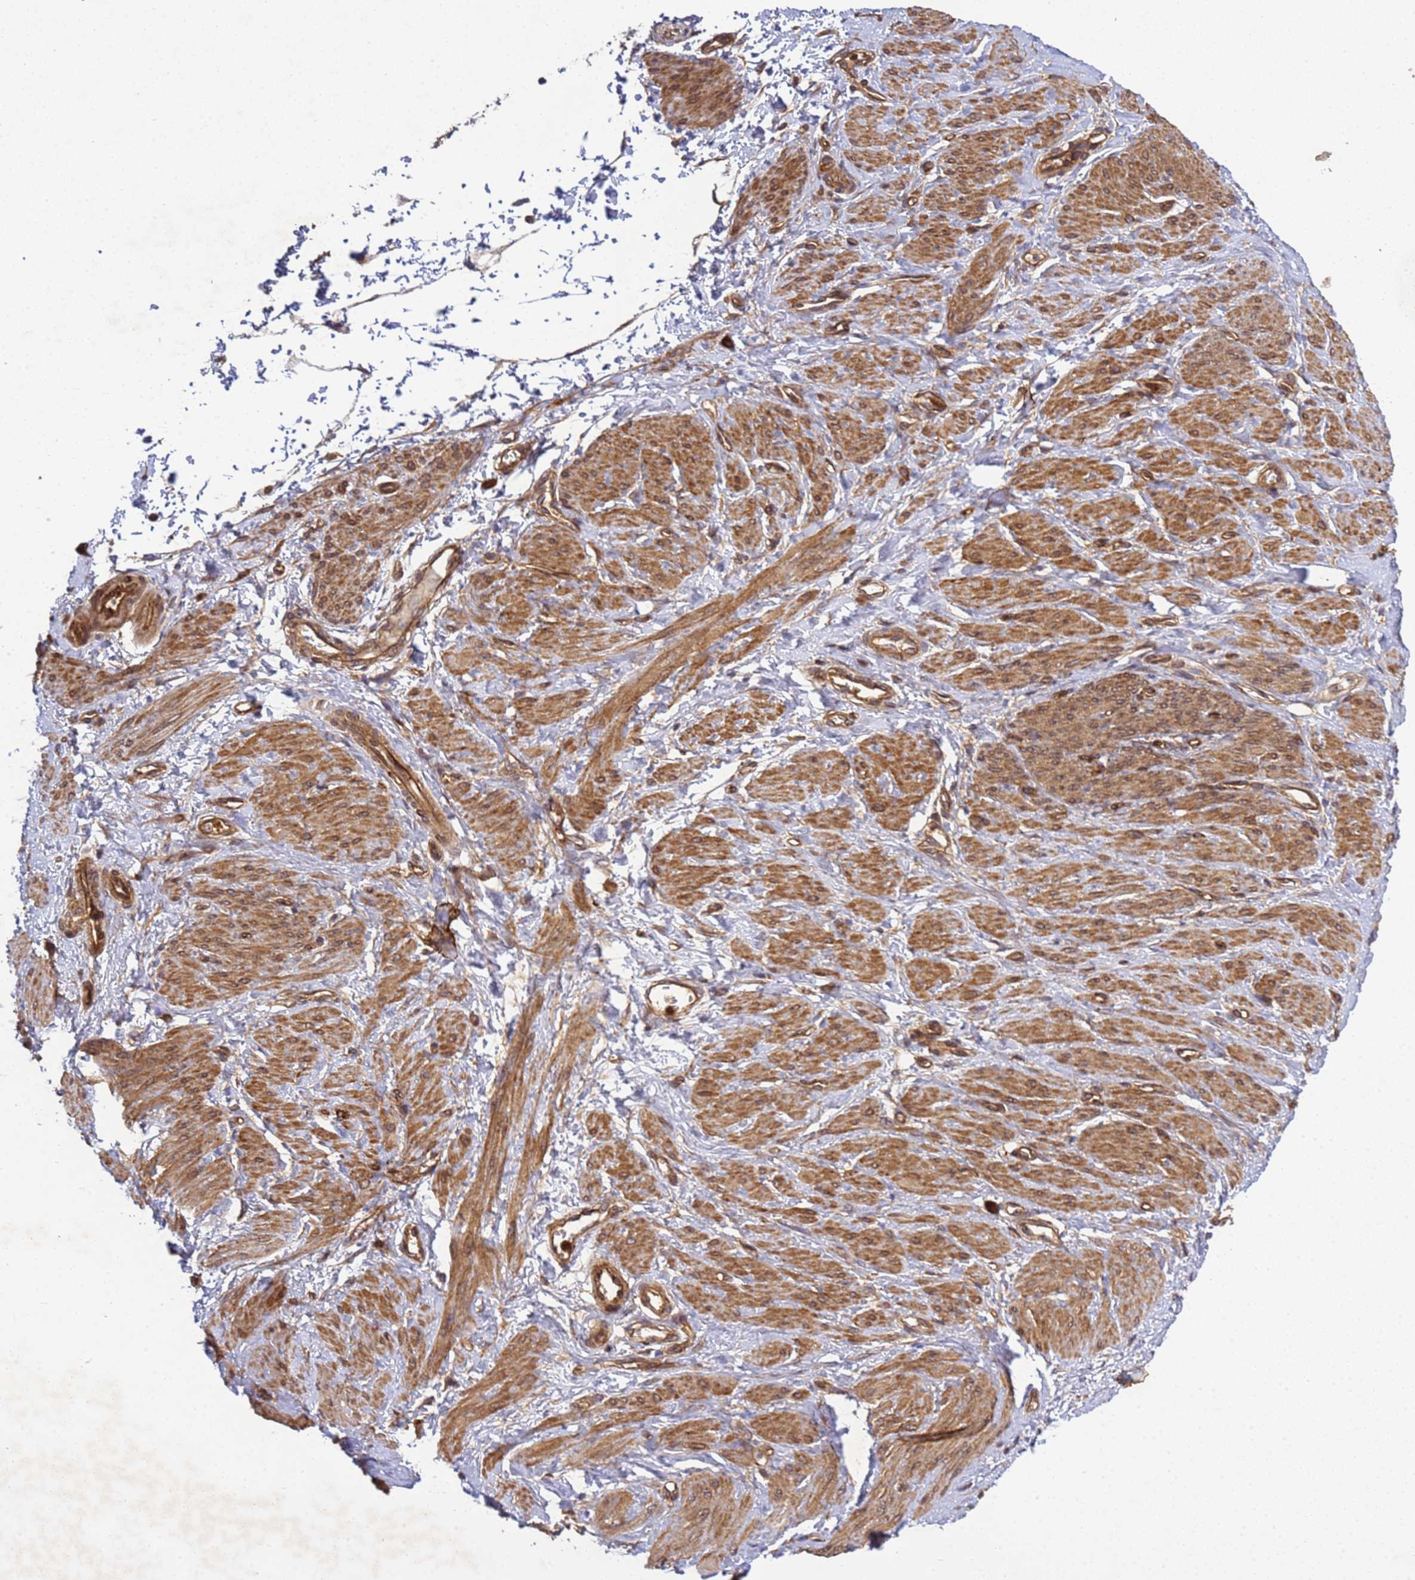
{"staining": {"intensity": "moderate", "quantity": ">75%", "location": "cytoplasmic/membranous"}, "tissue": "smooth muscle", "cell_type": "Smooth muscle cells", "image_type": "normal", "snomed": [{"axis": "morphology", "description": "Normal tissue, NOS"}, {"axis": "topography", "description": "Smooth muscle"}, {"axis": "topography", "description": "Uterus"}], "caption": "Immunohistochemical staining of normal smooth muscle exhibits medium levels of moderate cytoplasmic/membranous expression in approximately >75% of smooth muscle cells.", "gene": "C8orf34", "patient": {"sex": "female", "age": 39}}